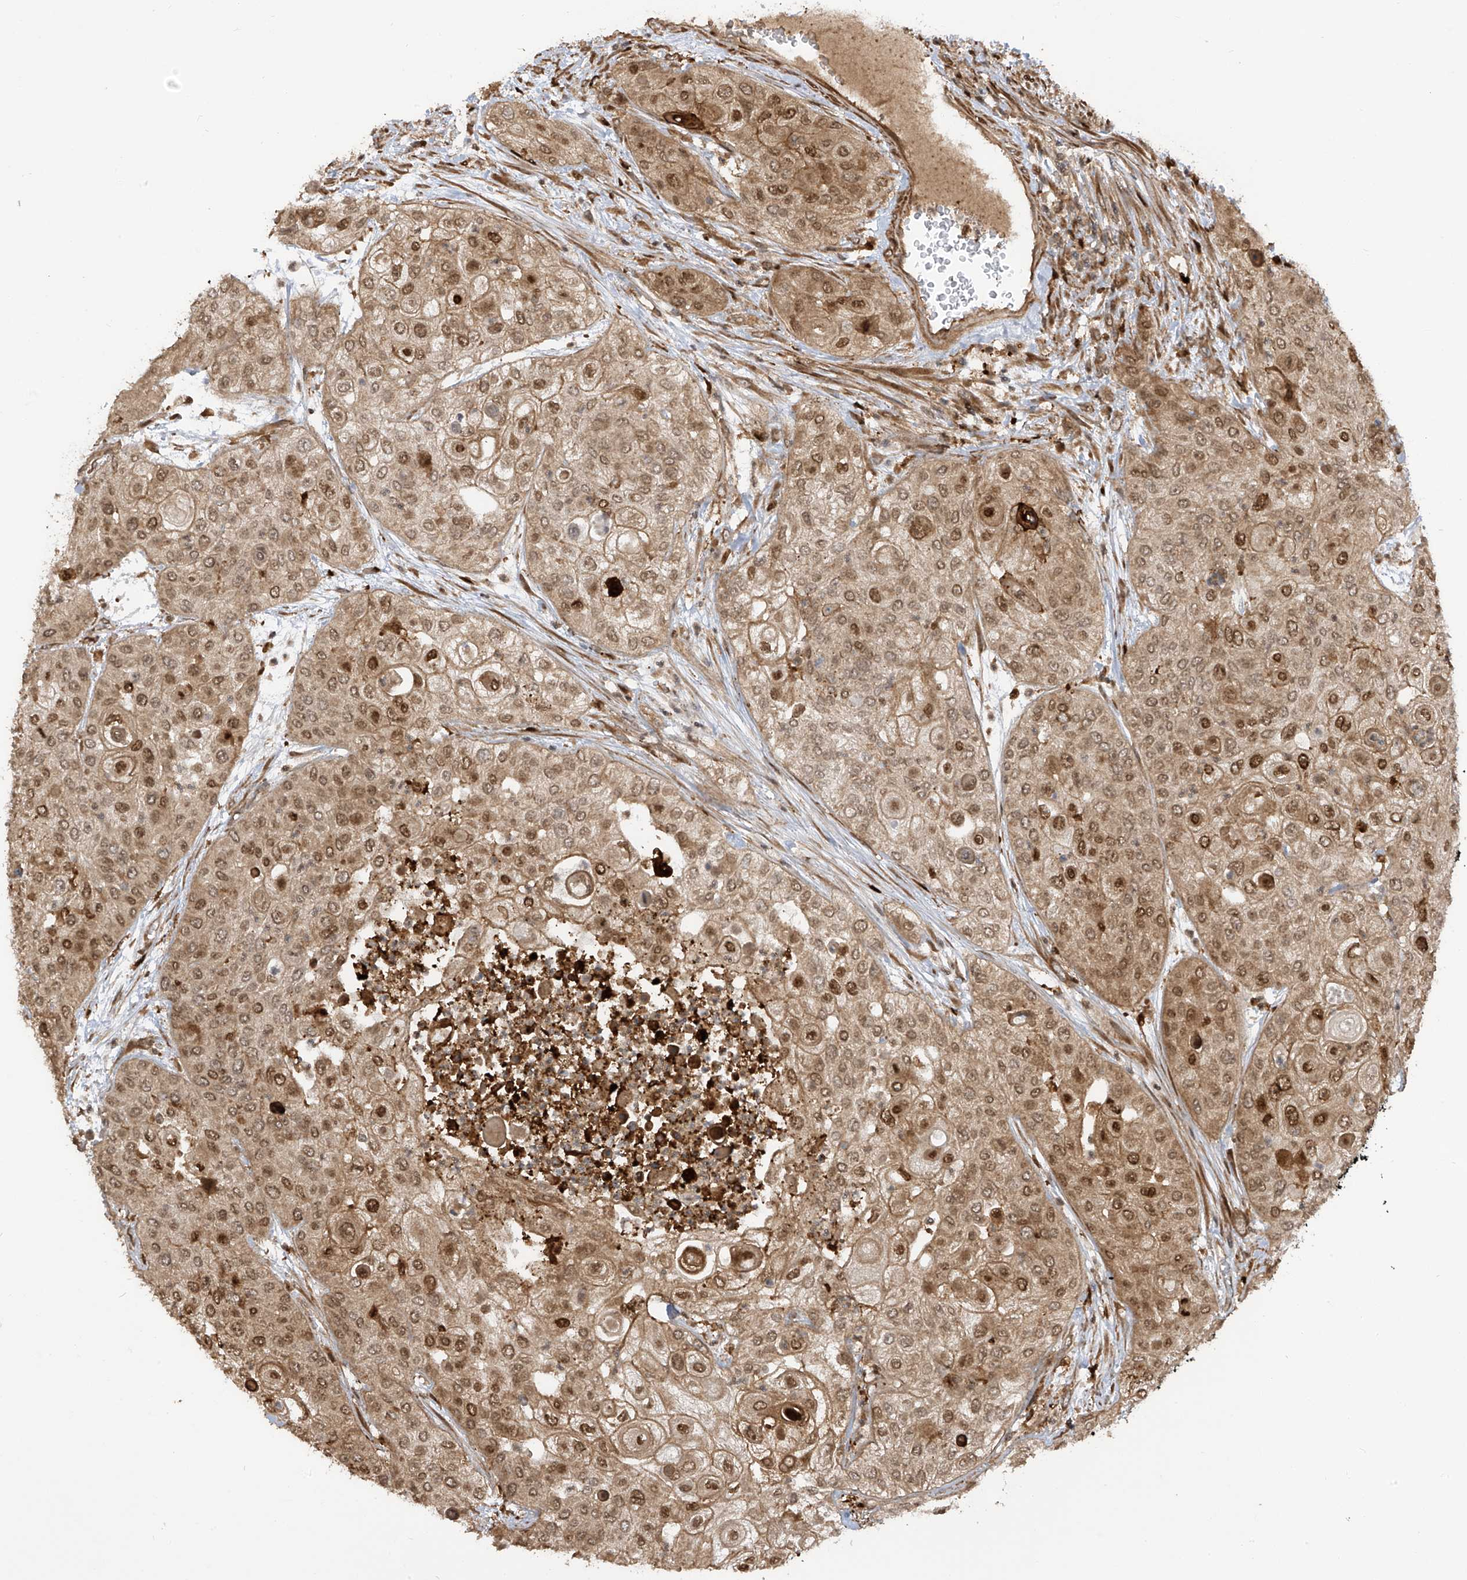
{"staining": {"intensity": "moderate", "quantity": ">75%", "location": "cytoplasmic/membranous,nuclear"}, "tissue": "urothelial cancer", "cell_type": "Tumor cells", "image_type": "cancer", "snomed": [{"axis": "morphology", "description": "Urothelial carcinoma, High grade"}, {"axis": "topography", "description": "Urinary bladder"}], "caption": "Human urothelial carcinoma (high-grade) stained with a brown dye reveals moderate cytoplasmic/membranous and nuclear positive staining in approximately >75% of tumor cells.", "gene": "ATAD2B", "patient": {"sex": "female", "age": 79}}